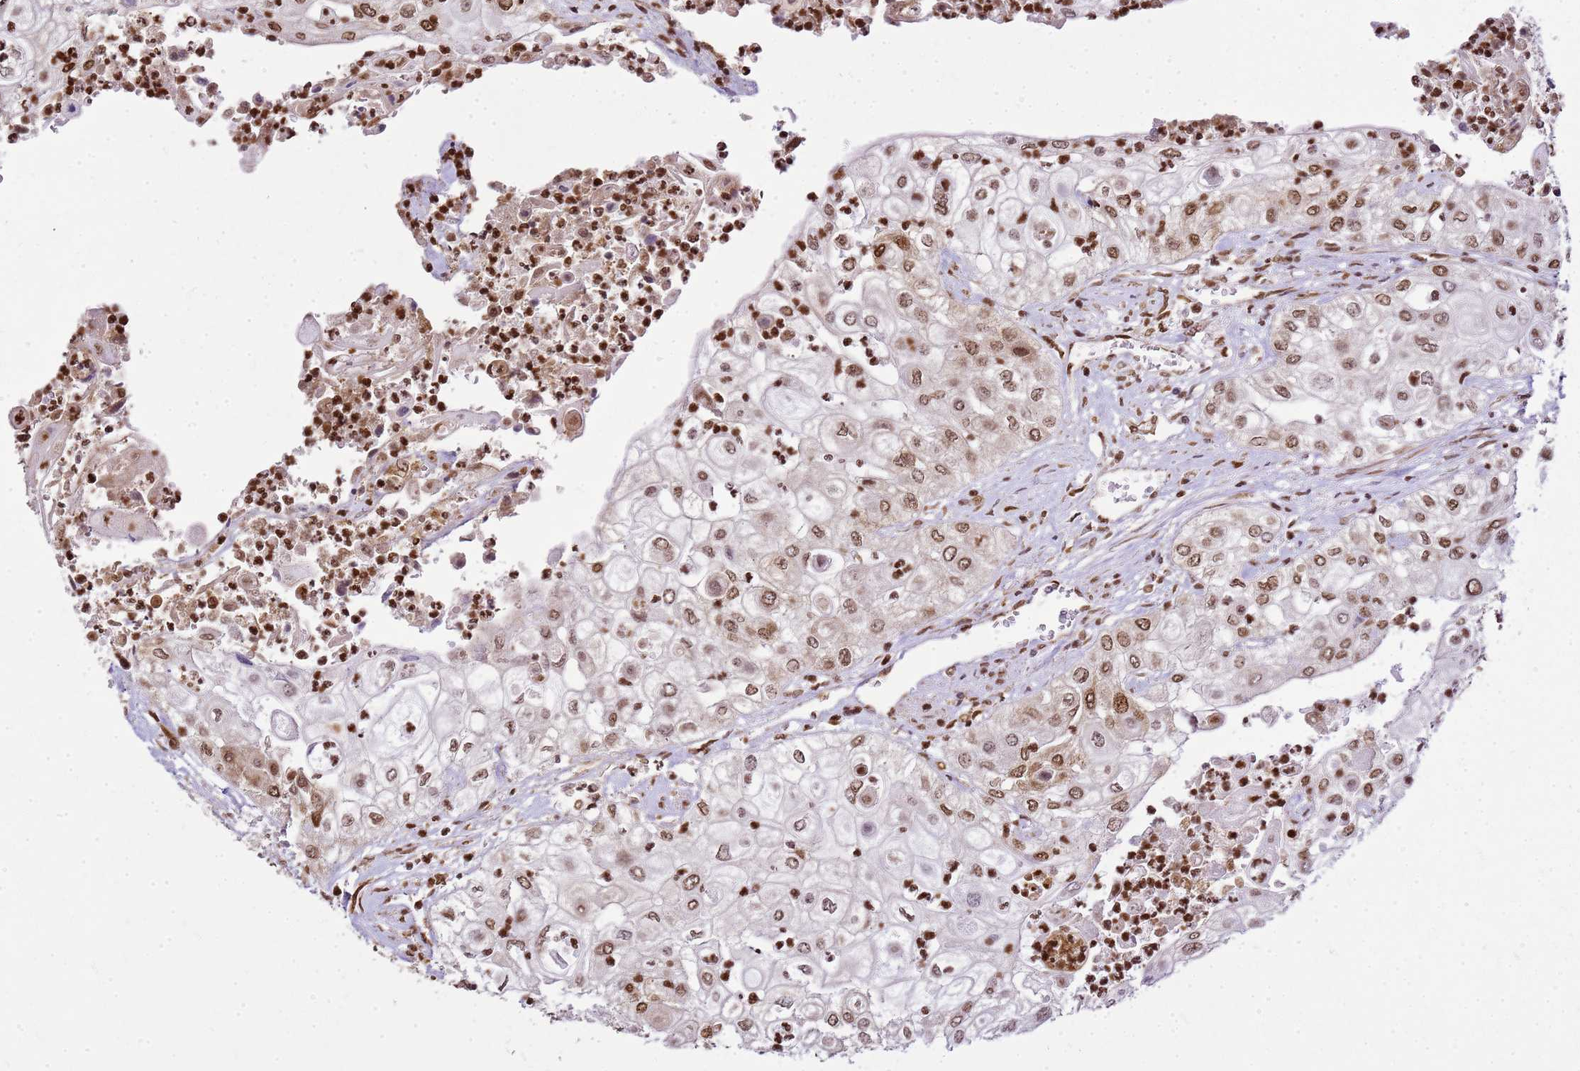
{"staining": {"intensity": "moderate", "quantity": ">75%", "location": "nuclear"}, "tissue": "urothelial cancer", "cell_type": "Tumor cells", "image_type": "cancer", "snomed": [{"axis": "morphology", "description": "Urothelial carcinoma, High grade"}, {"axis": "topography", "description": "Urinary bladder"}], "caption": "Urothelial cancer tissue shows moderate nuclear expression in about >75% of tumor cells", "gene": "APEX1", "patient": {"sex": "female", "age": 79}}